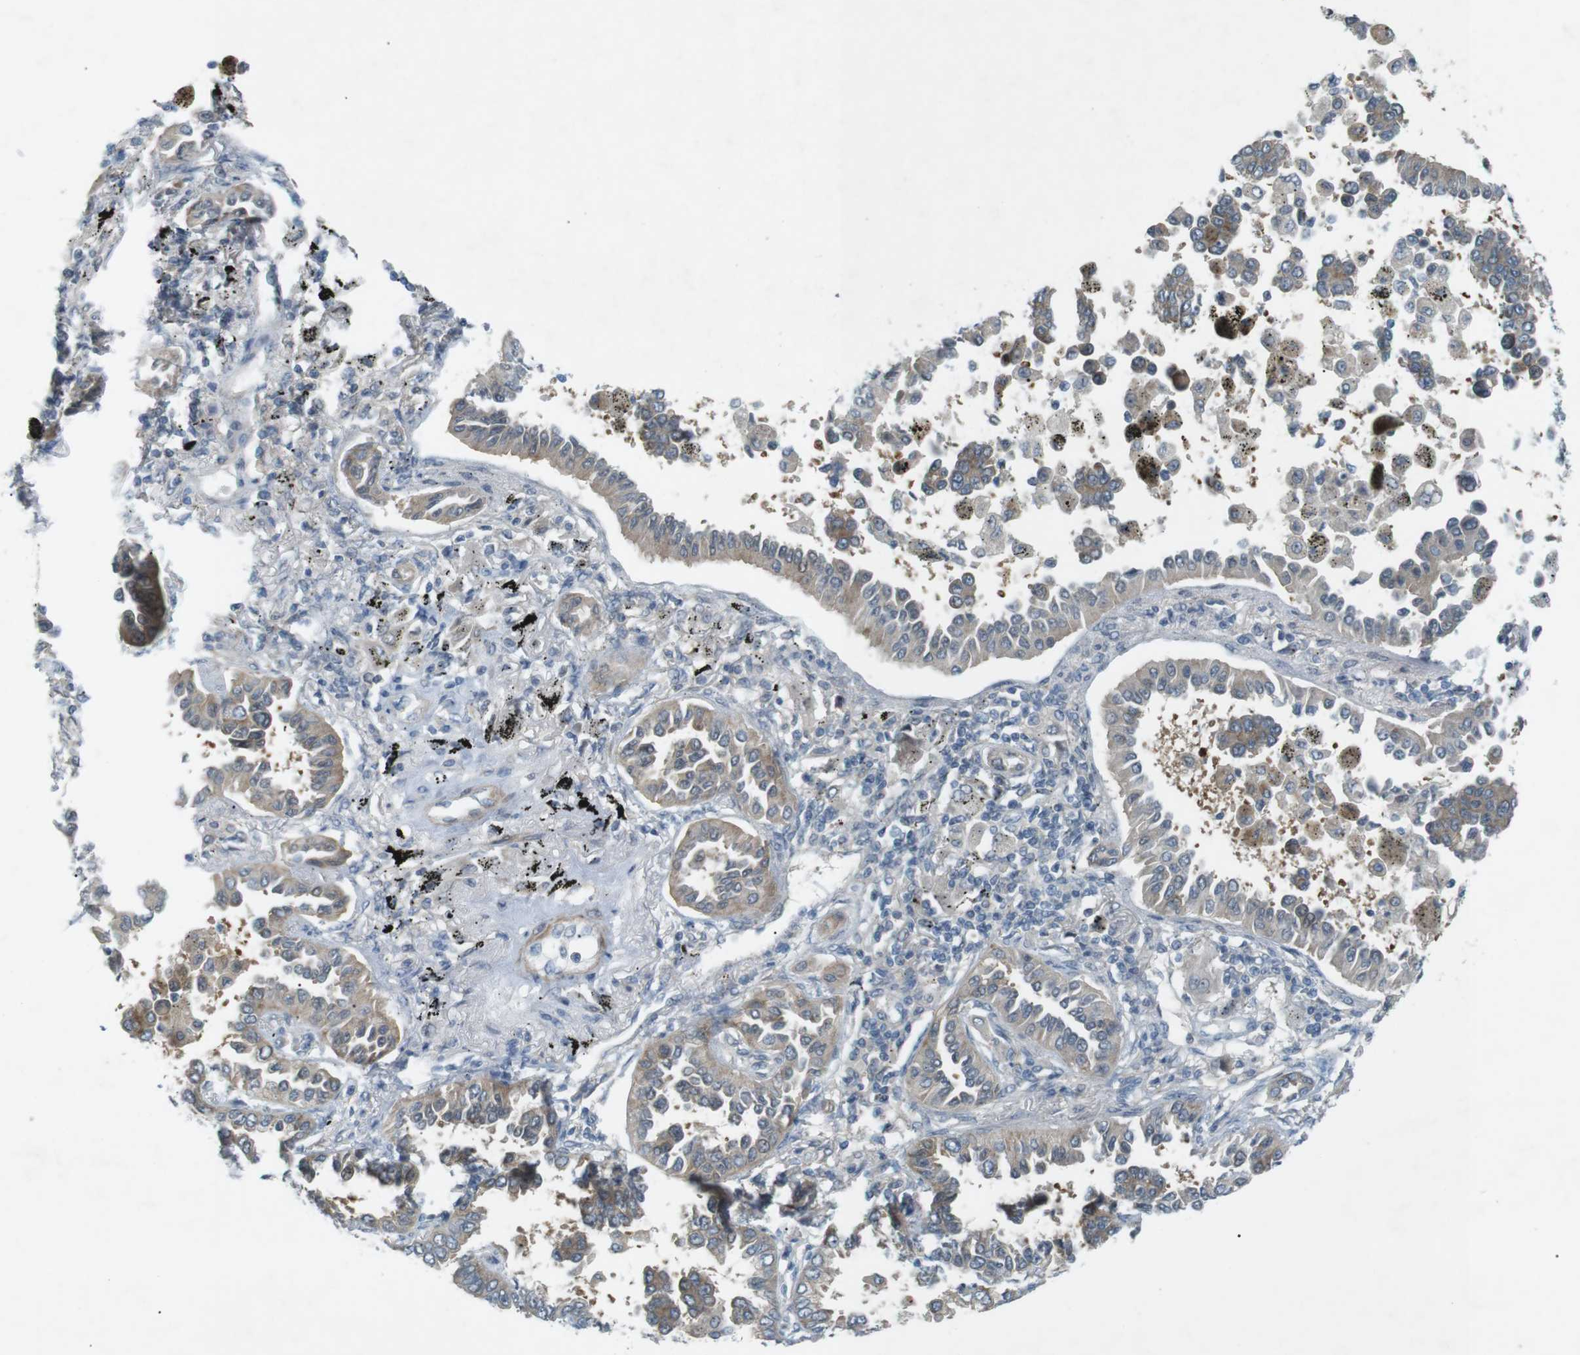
{"staining": {"intensity": "weak", "quantity": ">75%", "location": "cytoplasmic/membranous"}, "tissue": "lung cancer", "cell_type": "Tumor cells", "image_type": "cancer", "snomed": [{"axis": "morphology", "description": "Normal tissue, NOS"}, {"axis": "morphology", "description": "Adenocarcinoma, NOS"}, {"axis": "topography", "description": "Lung"}], "caption": "Immunohistochemical staining of lung cancer (adenocarcinoma) displays low levels of weak cytoplasmic/membranous positivity in about >75% of tumor cells.", "gene": "RTN3", "patient": {"sex": "male", "age": 59}}